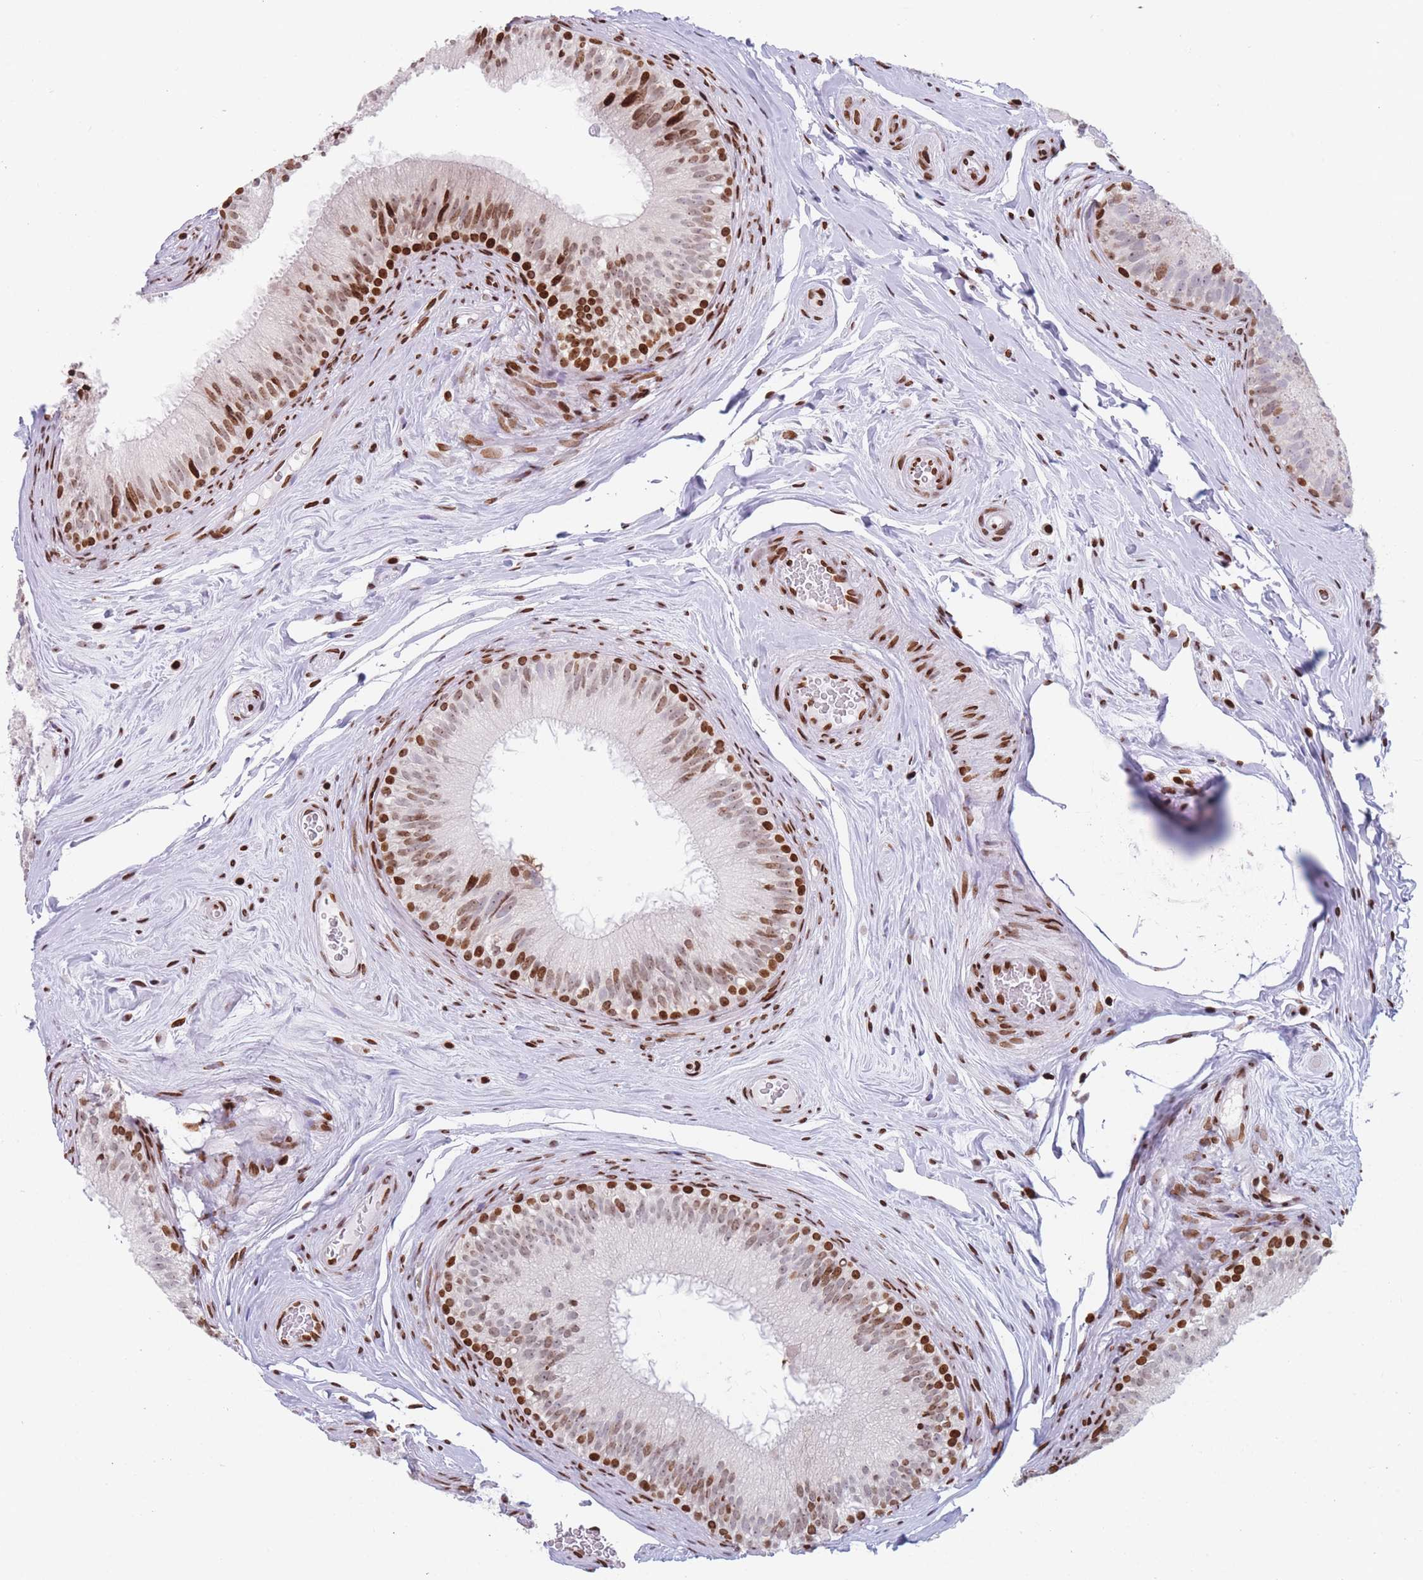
{"staining": {"intensity": "strong", "quantity": "25%-75%", "location": "nuclear"}, "tissue": "epididymis", "cell_type": "Glandular cells", "image_type": "normal", "snomed": [{"axis": "morphology", "description": "Normal tissue, NOS"}, {"axis": "topography", "description": "Epididymis"}], "caption": "This is a photomicrograph of IHC staining of unremarkable epididymis, which shows strong staining in the nuclear of glandular cells.", "gene": "AK9", "patient": {"sex": "male", "age": 34}}